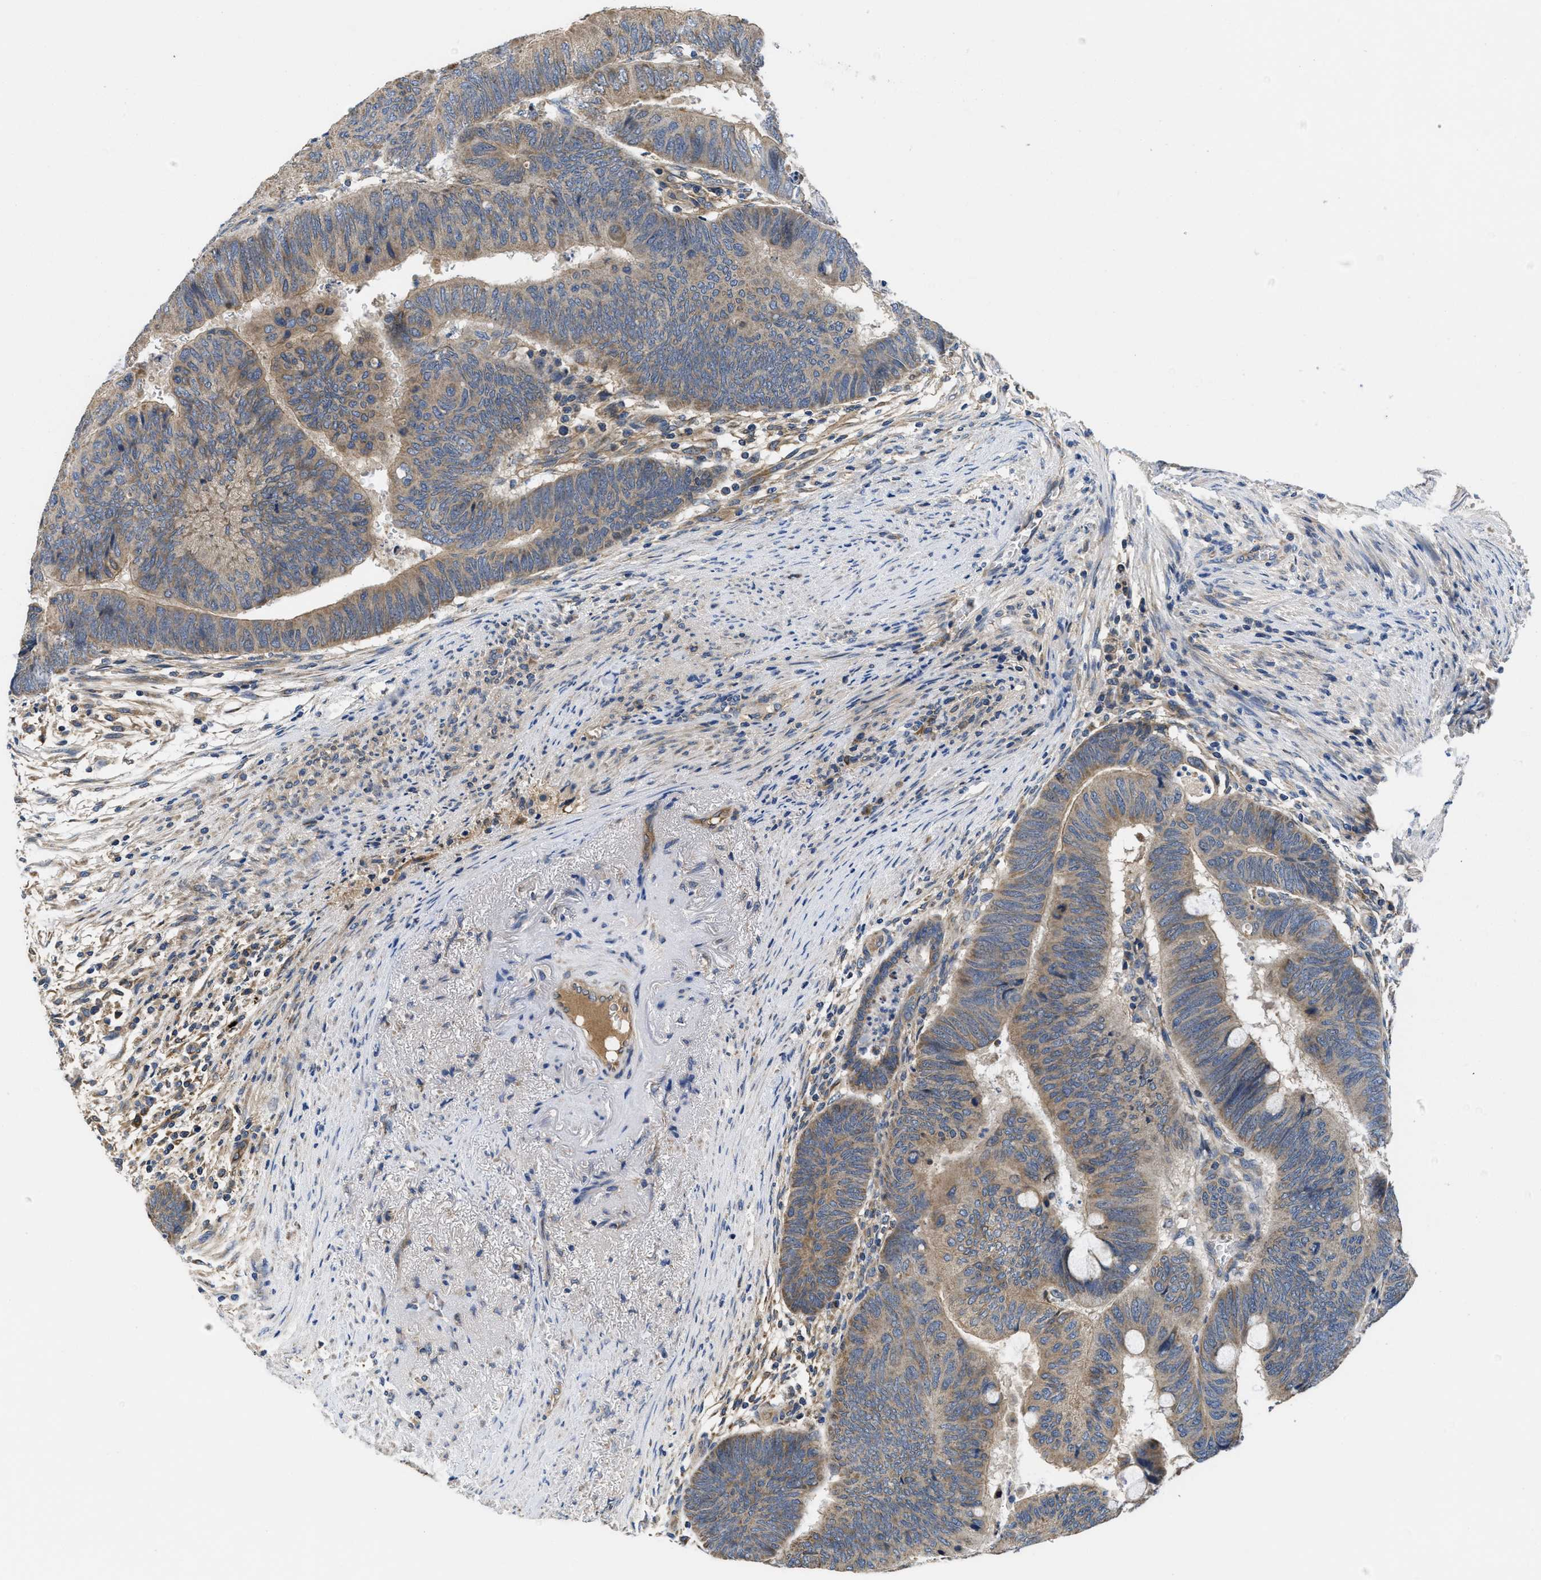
{"staining": {"intensity": "weak", "quantity": ">75%", "location": "cytoplasmic/membranous"}, "tissue": "colorectal cancer", "cell_type": "Tumor cells", "image_type": "cancer", "snomed": [{"axis": "morphology", "description": "Normal tissue, NOS"}, {"axis": "morphology", "description": "Adenocarcinoma, NOS"}, {"axis": "topography", "description": "Rectum"}, {"axis": "topography", "description": "Peripheral nerve tissue"}], "caption": "Brown immunohistochemical staining in adenocarcinoma (colorectal) displays weak cytoplasmic/membranous positivity in about >75% of tumor cells.", "gene": "GALK1", "patient": {"sex": "male", "age": 92}}